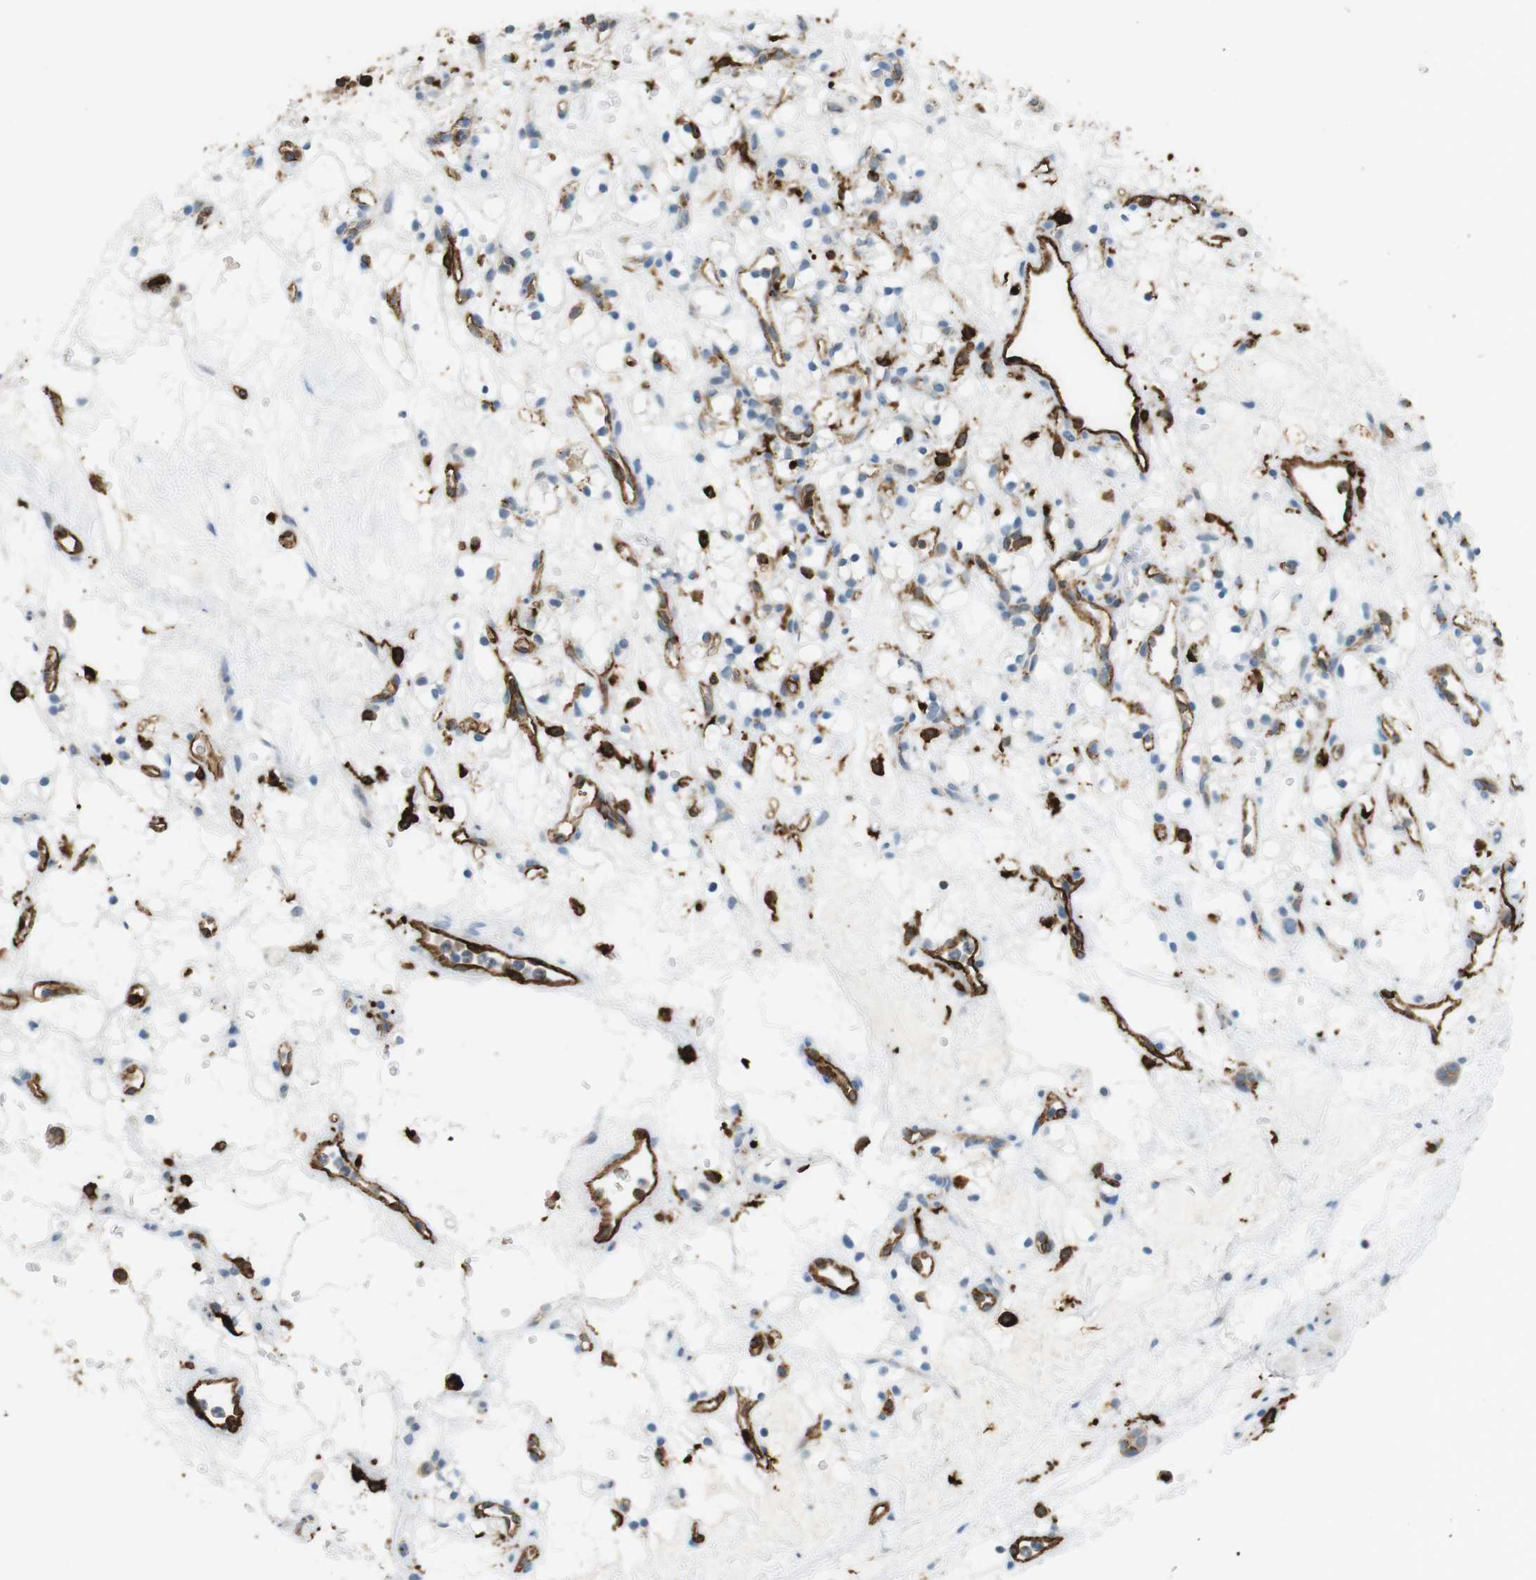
{"staining": {"intensity": "weak", "quantity": "<25%", "location": "cytoplasmic/membranous"}, "tissue": "renal cancer", "cell_type": "Tumor cells", "image_type": "cancer", "snomed": [{"axis": "morphology", "description": "Adenocarcinoma, NOS"}, {"axis": "topography", "description": "Kidney"}], "caption": "An image of renal adenocarcinoma stained for a protein reveals no brown staining in tumor cells.", "gene": "HLA-DRA", "patient": {"sex": "female", "age": 60}}